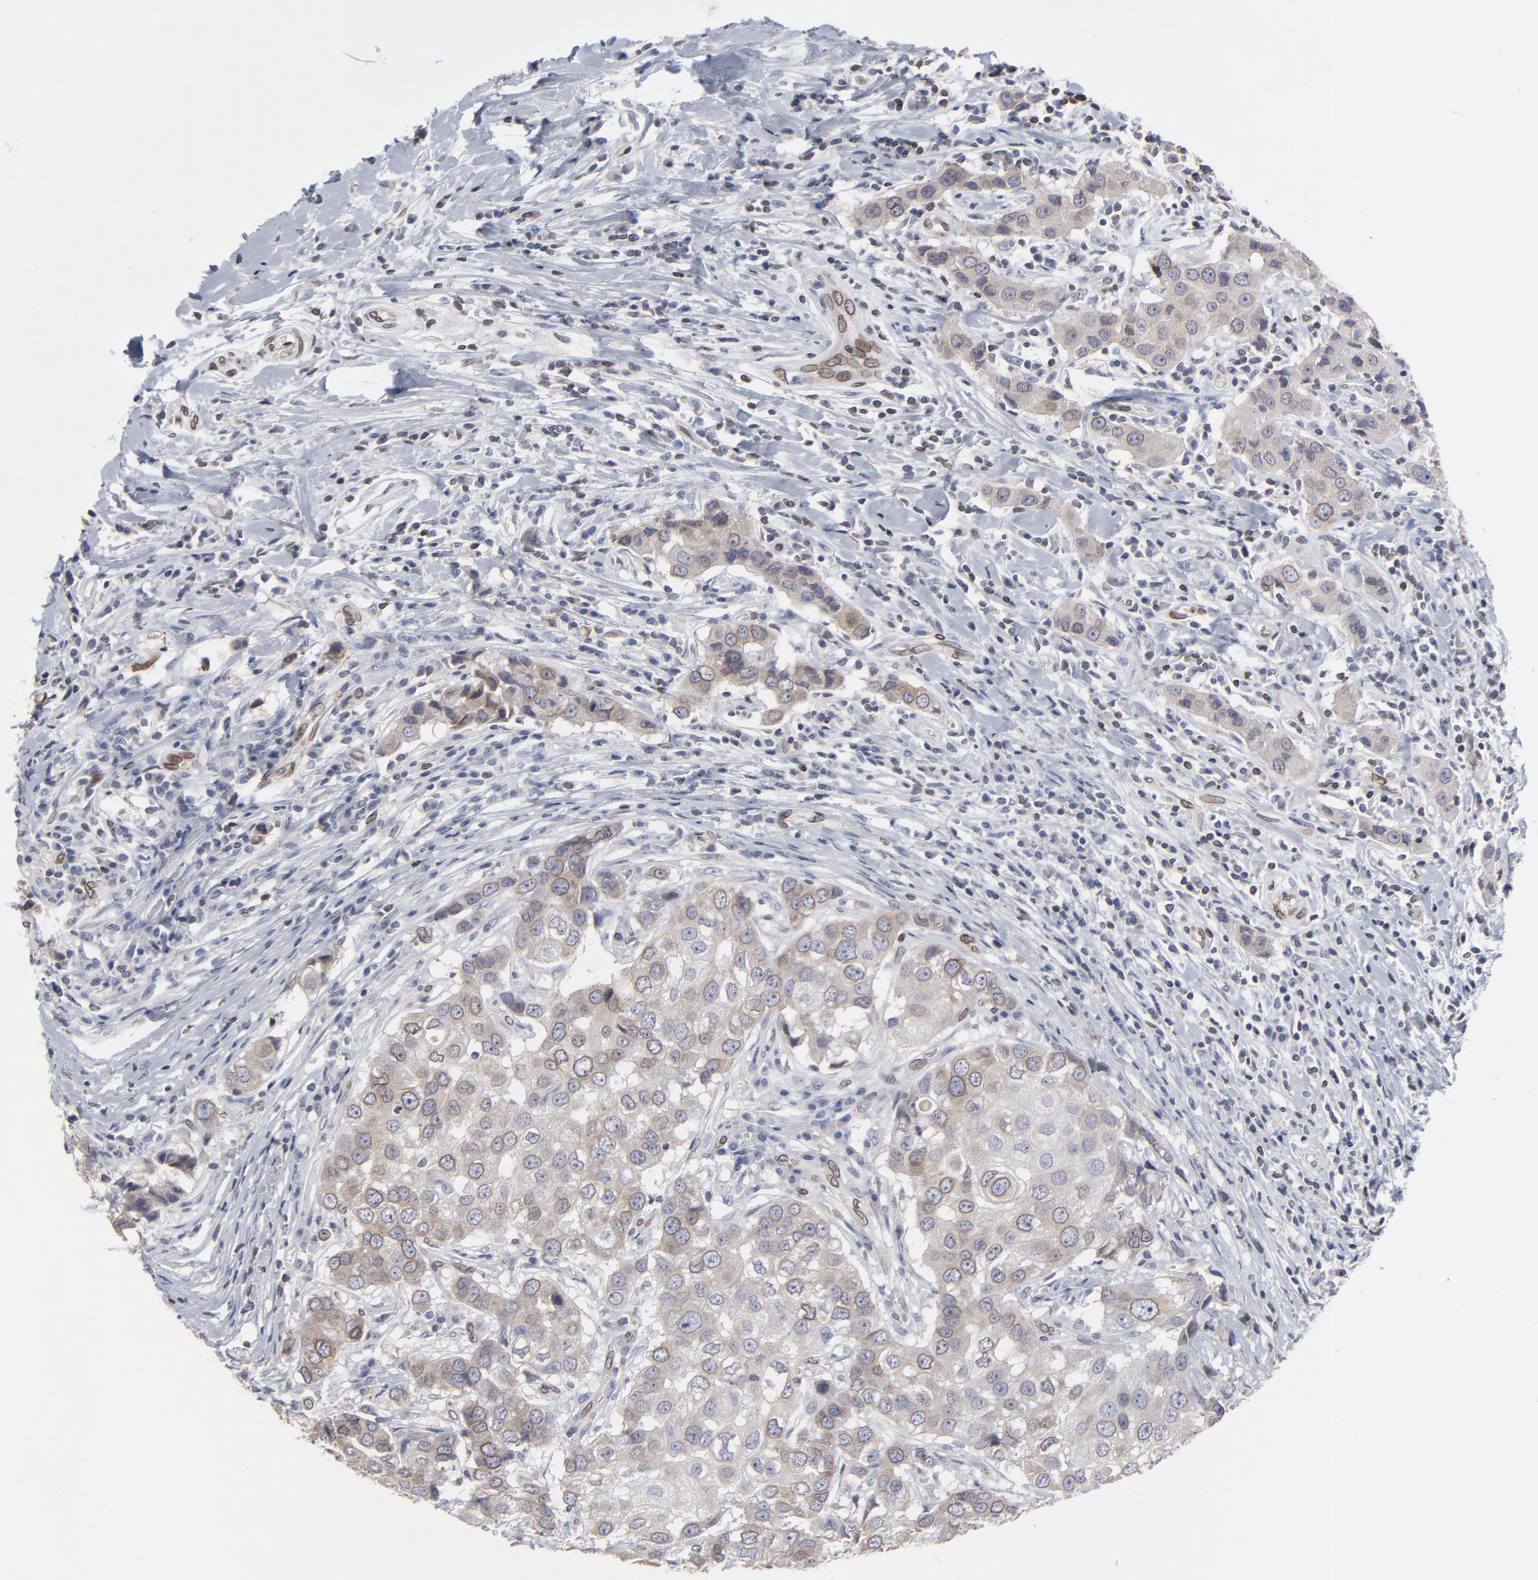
{"staining": {"intensity": "weak", "quantity": ">75%", "location": "cytoplasmic/membranous,nuclear"}, "tissue": "breast cancer", "cell_type": "Tumor cells", "image_type": "cancer", "snomed": [{"axis": "morphology", "description": "Duct carcinoma"}, {"axis": "topography", "description": "Breast"}], "caption": "About >75% of tumor cells in human breast cancer (intraductal carcinoma) reveal weak cytoplasmic/membranous and nuclear protein positivity as visualized by brown immunohistochemical staining.", "gene": "SYNE2", "patient": {"sex": "female", "age": 27}}